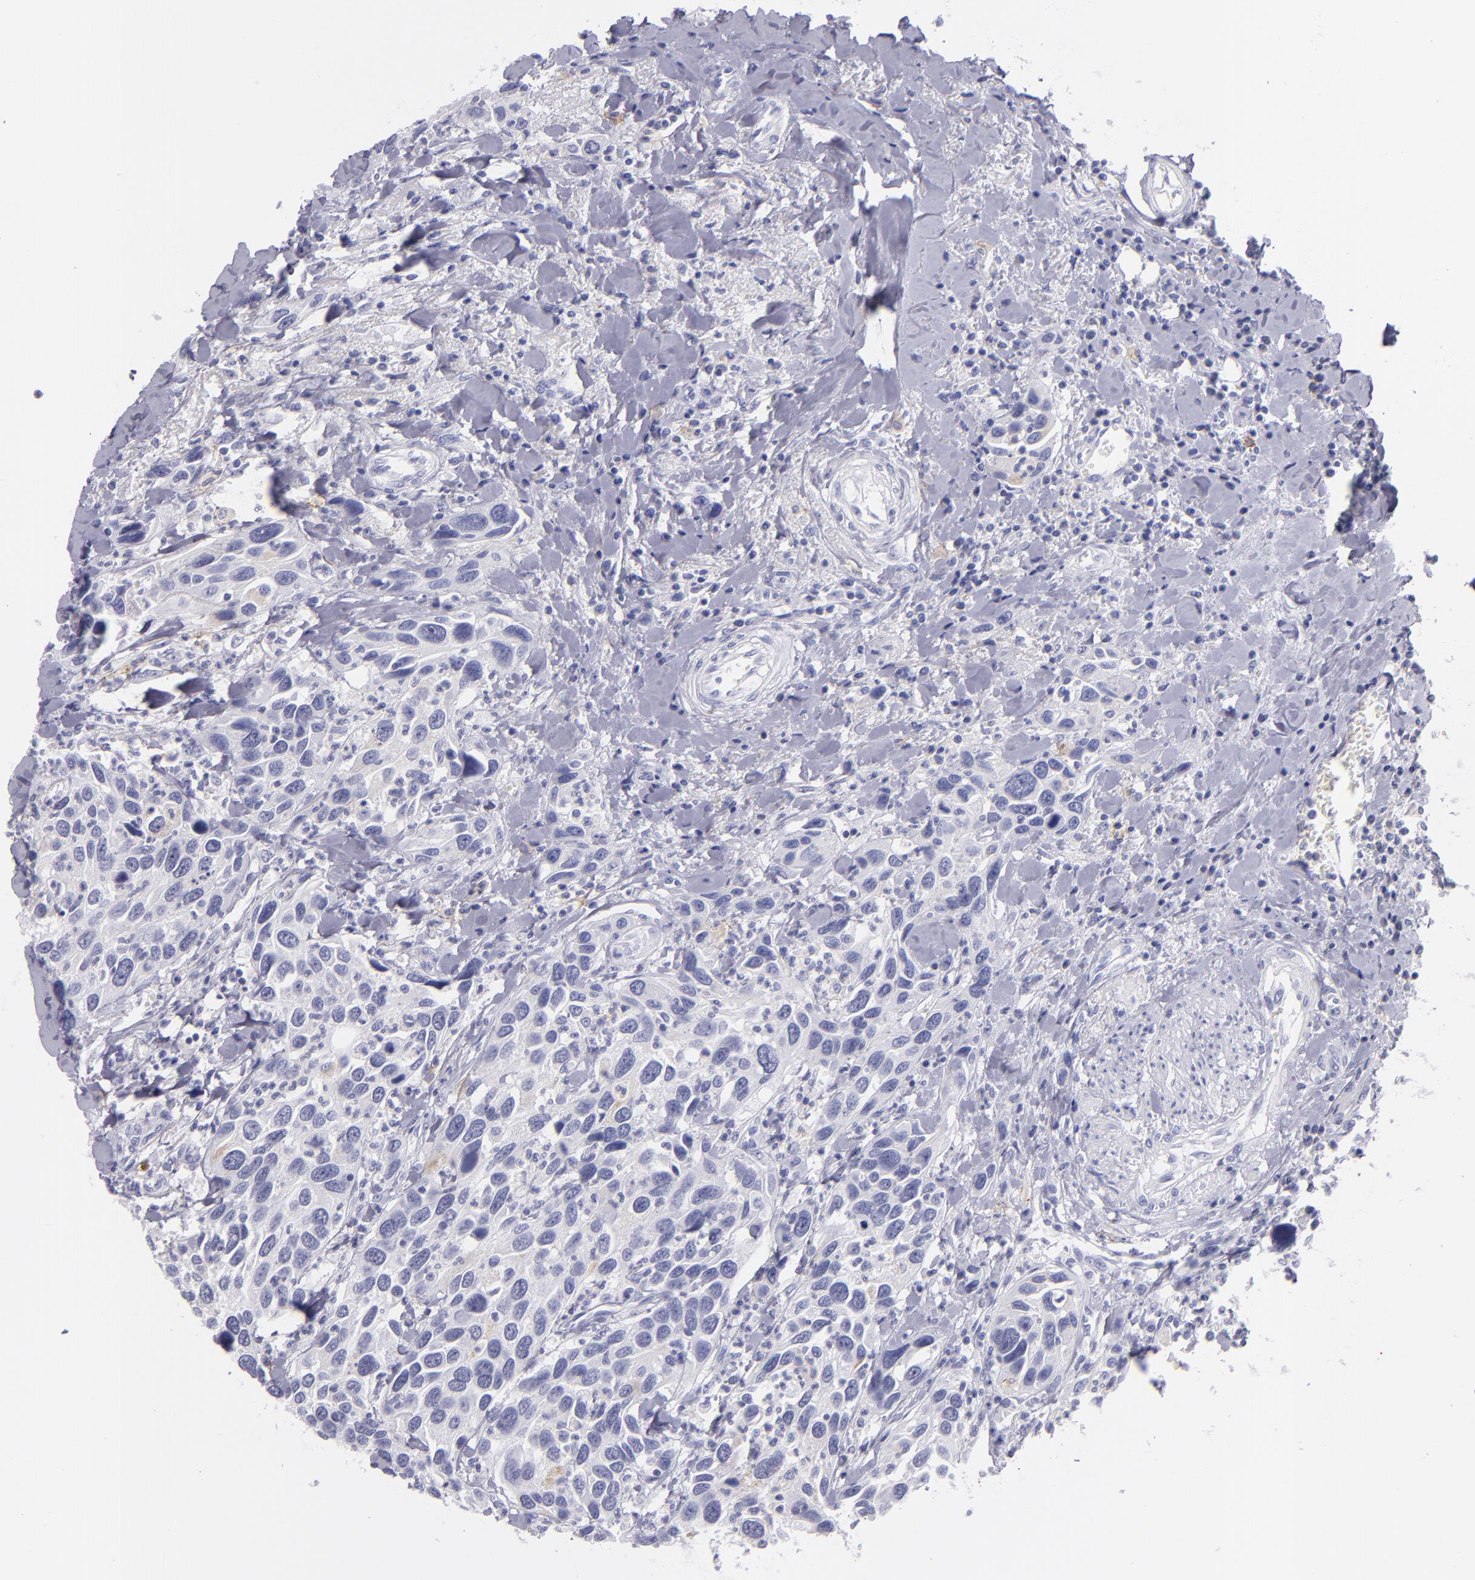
{"staining": {"intensity": "negative", "quantity": "none", "location": "none"}, "tissue": "urothelial cancer", "cell_type": "Tumor cells", "image_type": "cancer", "snomed": [{"axis": "morphology", "description": "Urothelial carcinoma, High grade"}, {"axis": "topography", "description": "Urinary bladder"}], "caption": "A histopathology image of human urothelial carcinoma (high-grade) is negative for staining in tumor cells.", "gene": "CD82", "patient": {"sex": "male", "age": 66}}